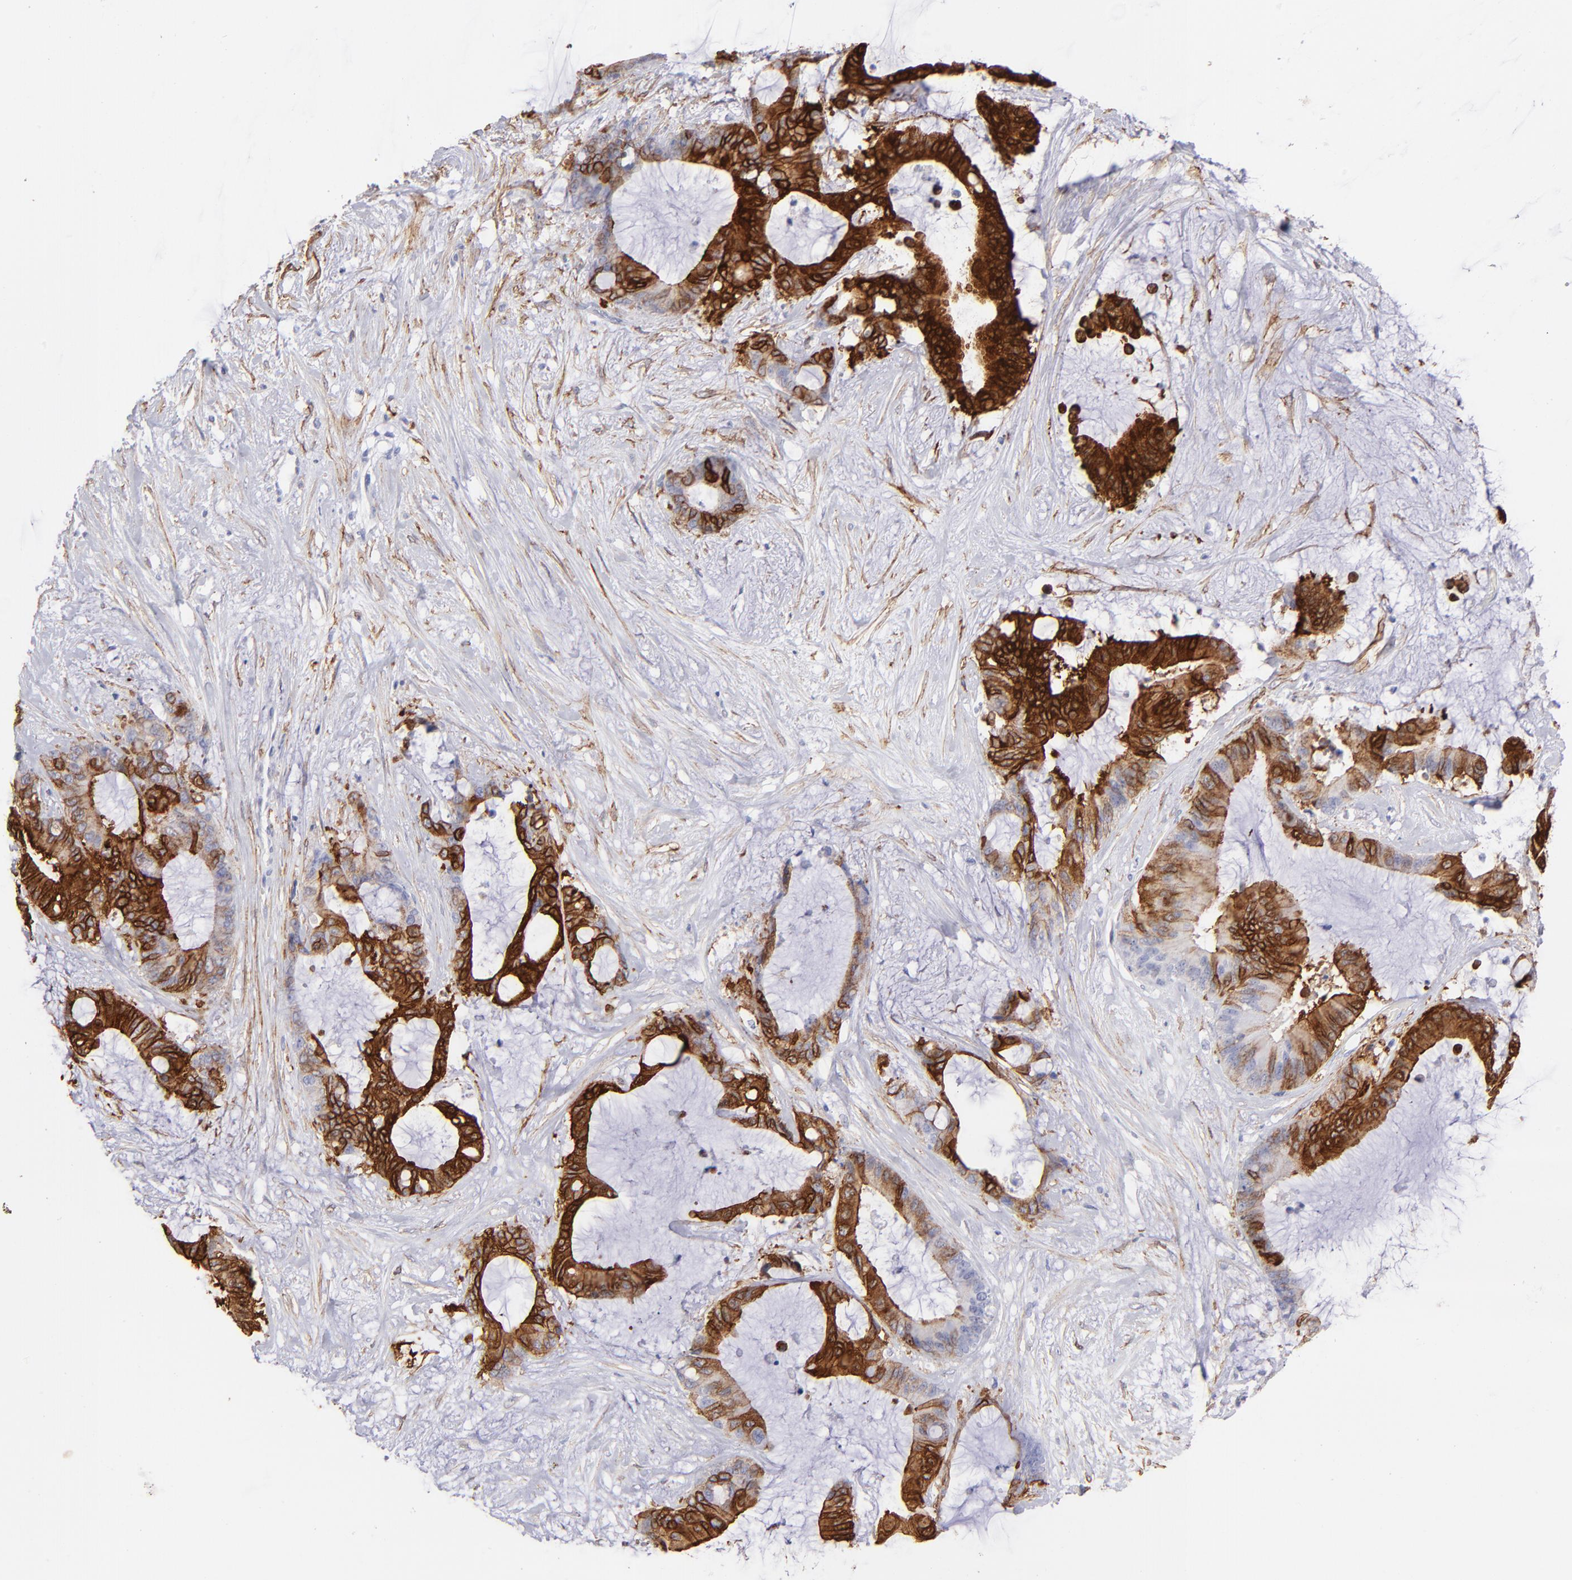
{"staining": {"intensity": "strong", "quantity": ">75%", "location": "cytoplasmic/membranous"}, "tissue": "liver cancer", "cell_type": "Tumor cells", "image_type": "cancer", "snomed": [{"axis": "morphology", "description": "Cholangiocarcinoma"}, {"axis": "topography", "description": "Liver"}], "caption": "Liver cancer (cholangiocarcinoma) tissue demonstrates strong cytoplasmic/membranous expression in approximately >75% of tumor cells", "gene": "AHNAK2", "patient": {"sex": "female", "age": 73}}